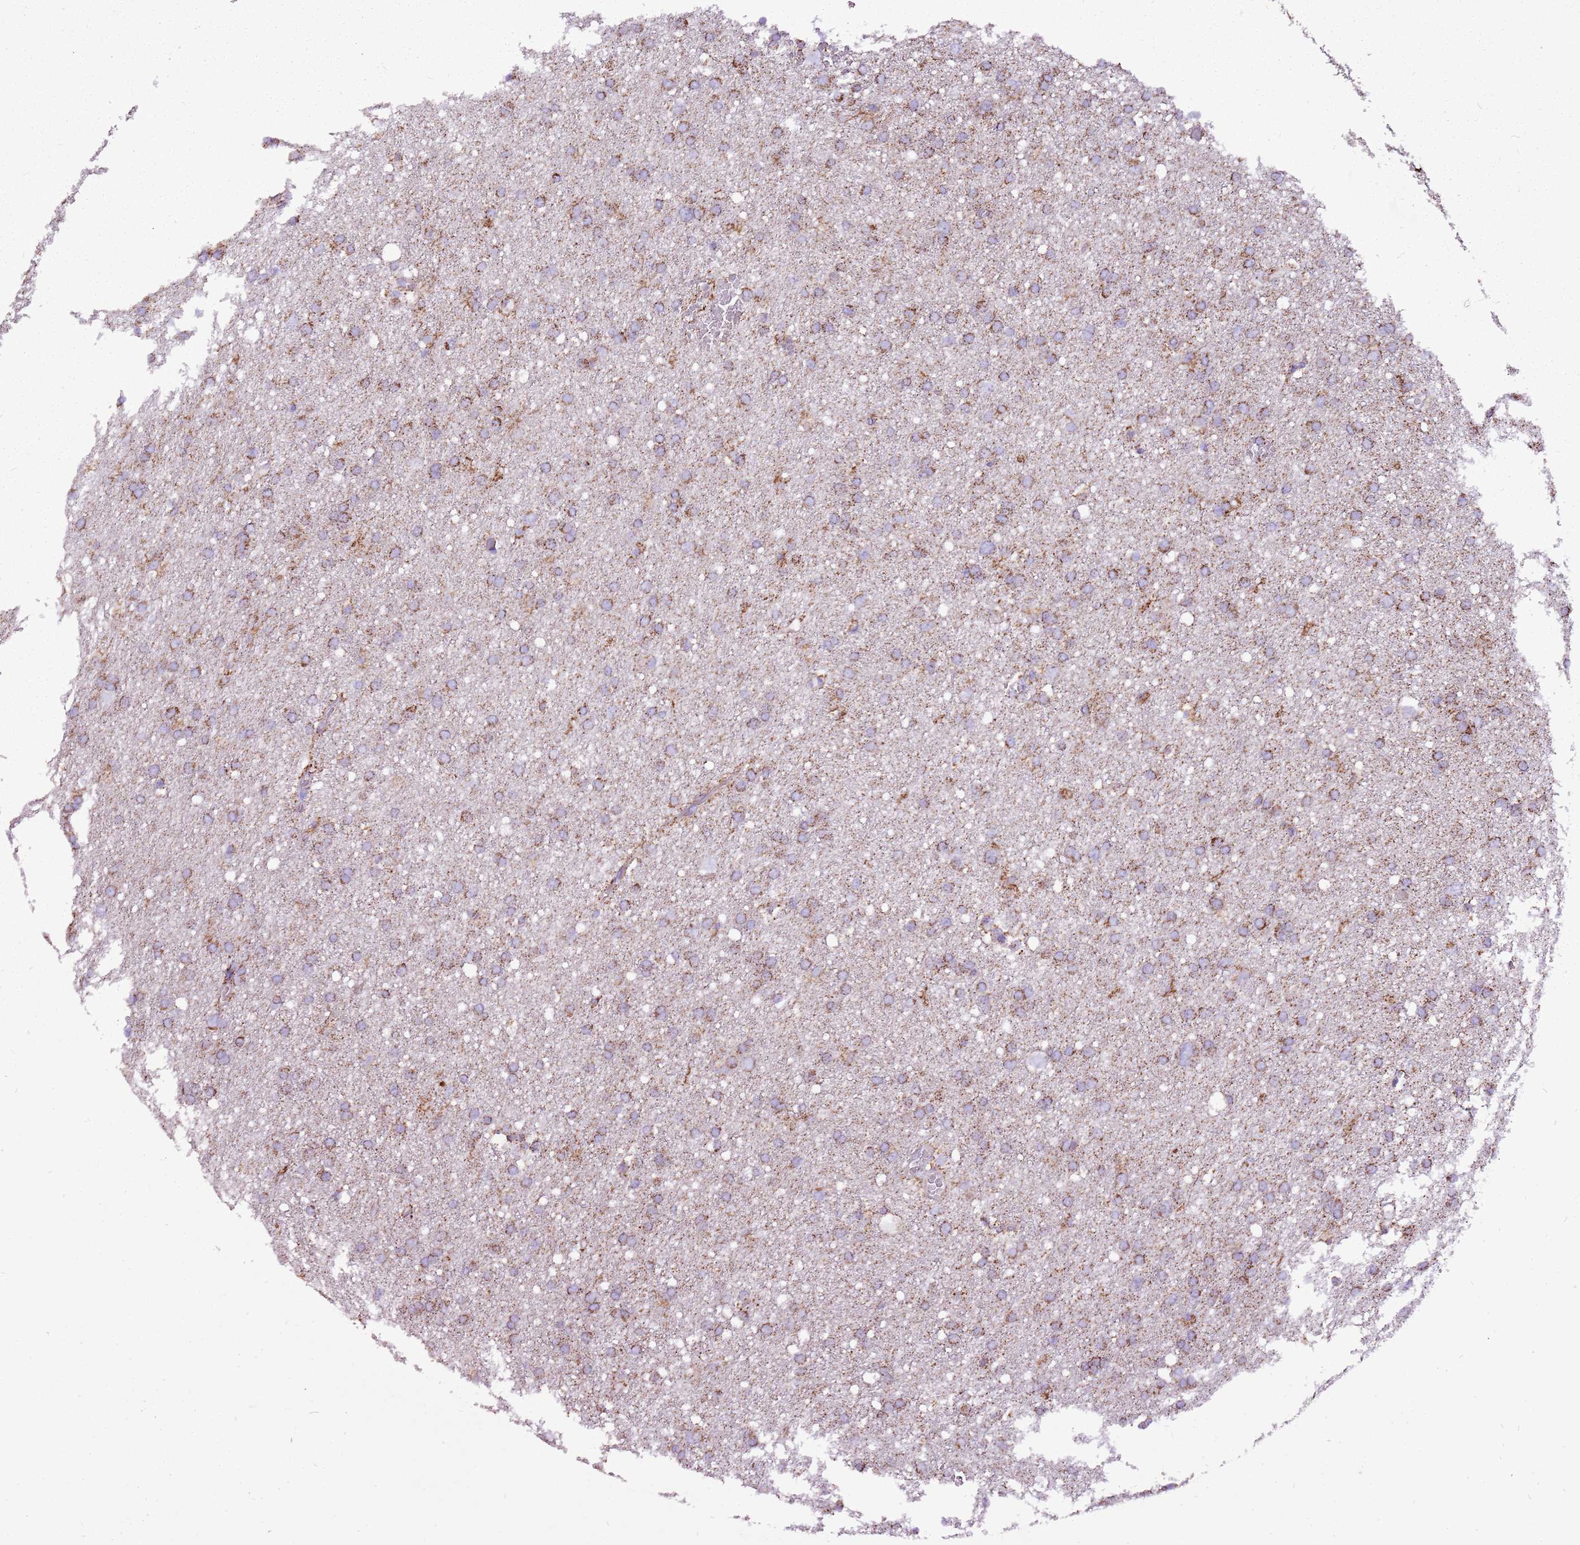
{"staining": {"intensity": "moderate", "quantity": ">75%", "location": "cytoplasmic/membranous"}, "tissue": "glioma", "cell_type": "Tumor cells", "image_type": "cancer", "snomed": [{"axis": "morphology", "description": "Glioma, malignant, High grade"}, {"axis": "topography", "description": "Cerebral cortex"}], "caption": "The photomicrograph exhibits staining of glioma, revealing moderate cytoplasmic/membranous protein staining (brown color) within tumor cells. (DAB IHC, brown staining for protein, blue staining for nuclei).", "gene": "GCDH", "patient": {"sex": "female", "age": 36}}